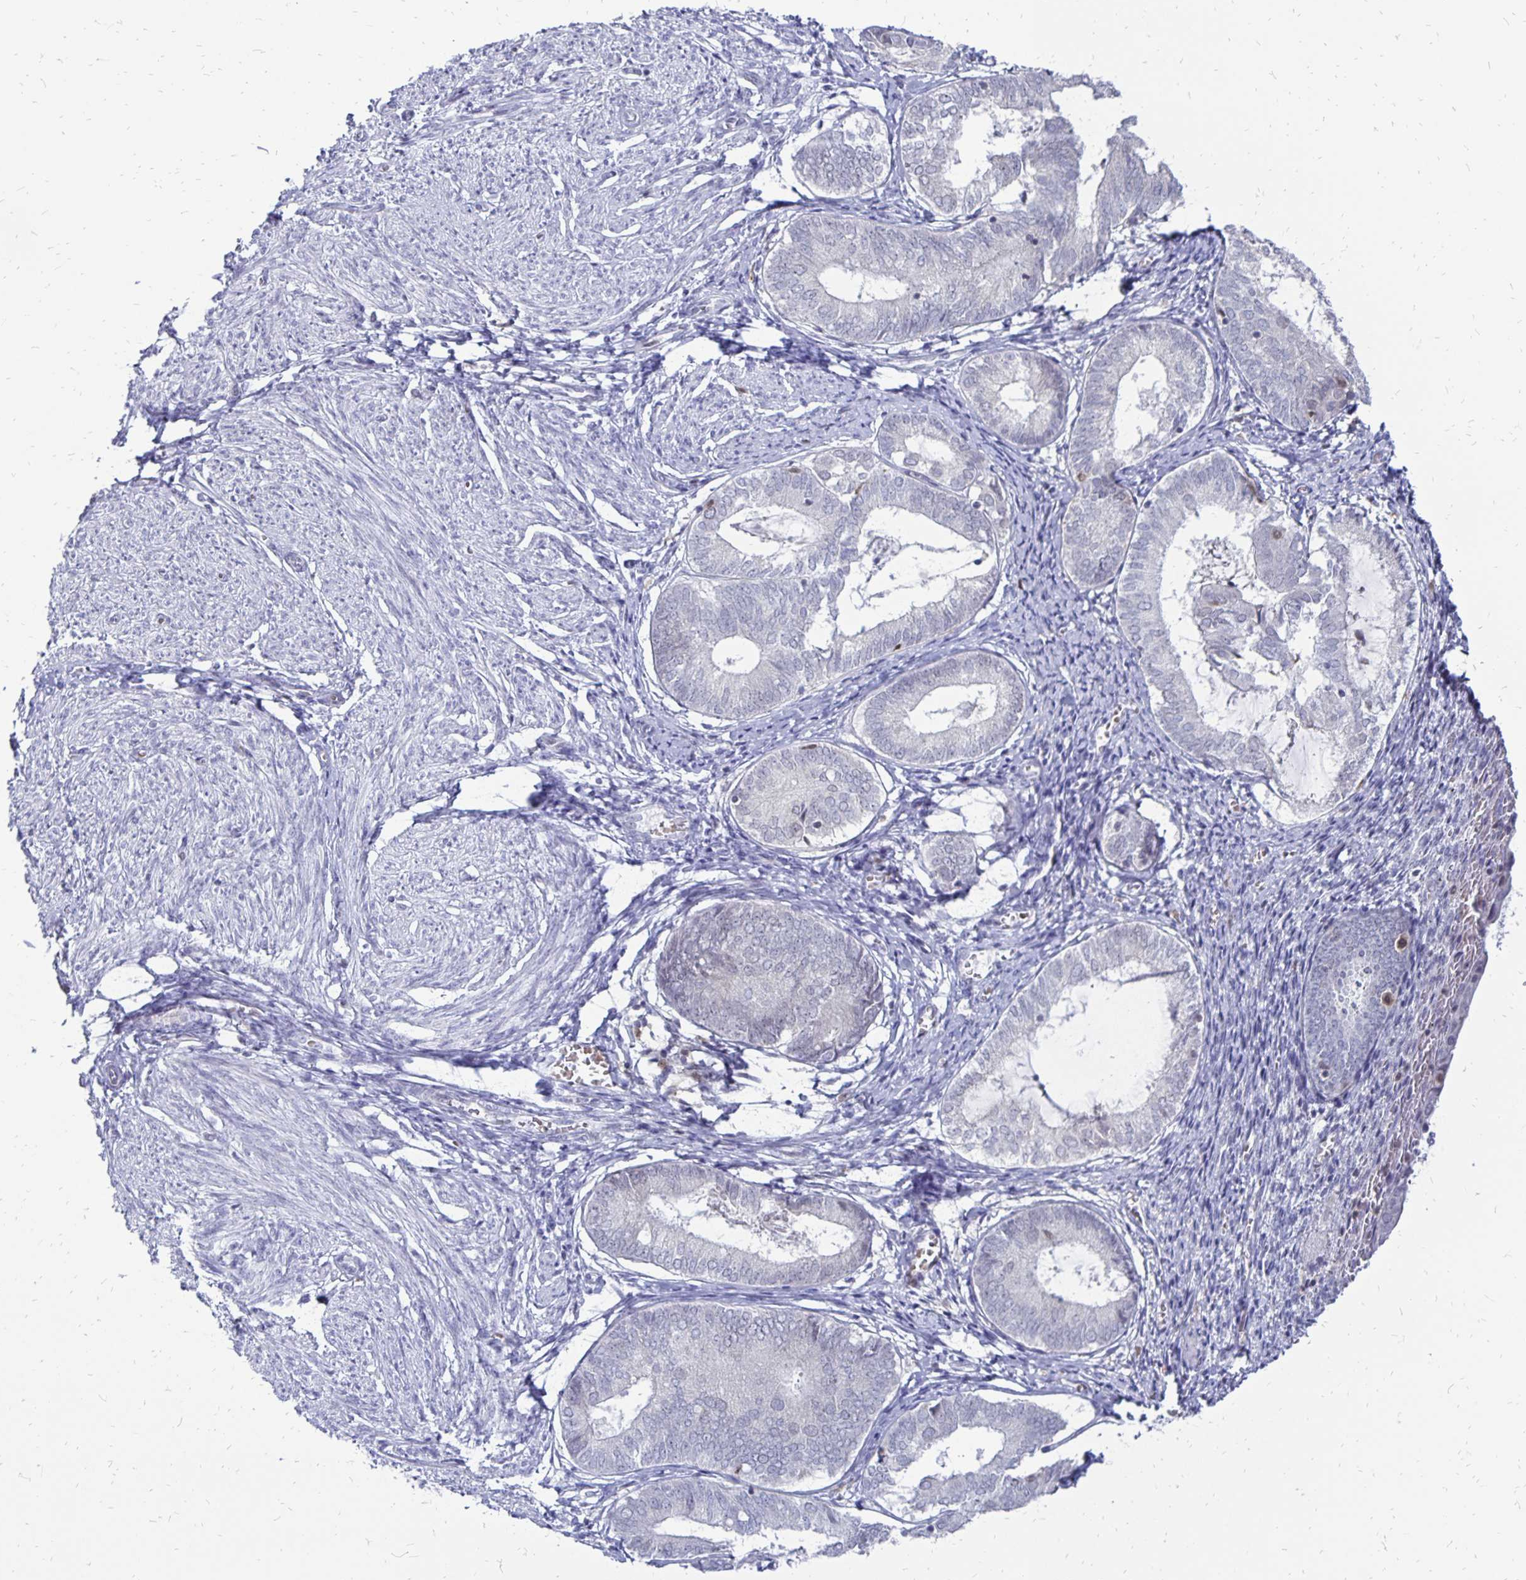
{"staining": {"intensity": "negative", "quantity": "none", "location": "none"}, "tissue": "endometrium", "cell_type": "Cells in endometrial stroma", "image_type": "normal", "snomed": [{"axis": "morphology", "description": "Normal tissue, NOS"}, {"axis": "topography", "description": "Endometrium"}], "caption": "High power microscopy image of an immunohistochemistry photomicrograph of normal endometrium, revealing no significant positivity in cells in endometrial stroma.", "gene": "DCK", "patient": {"sex": "female", "age": 50}}